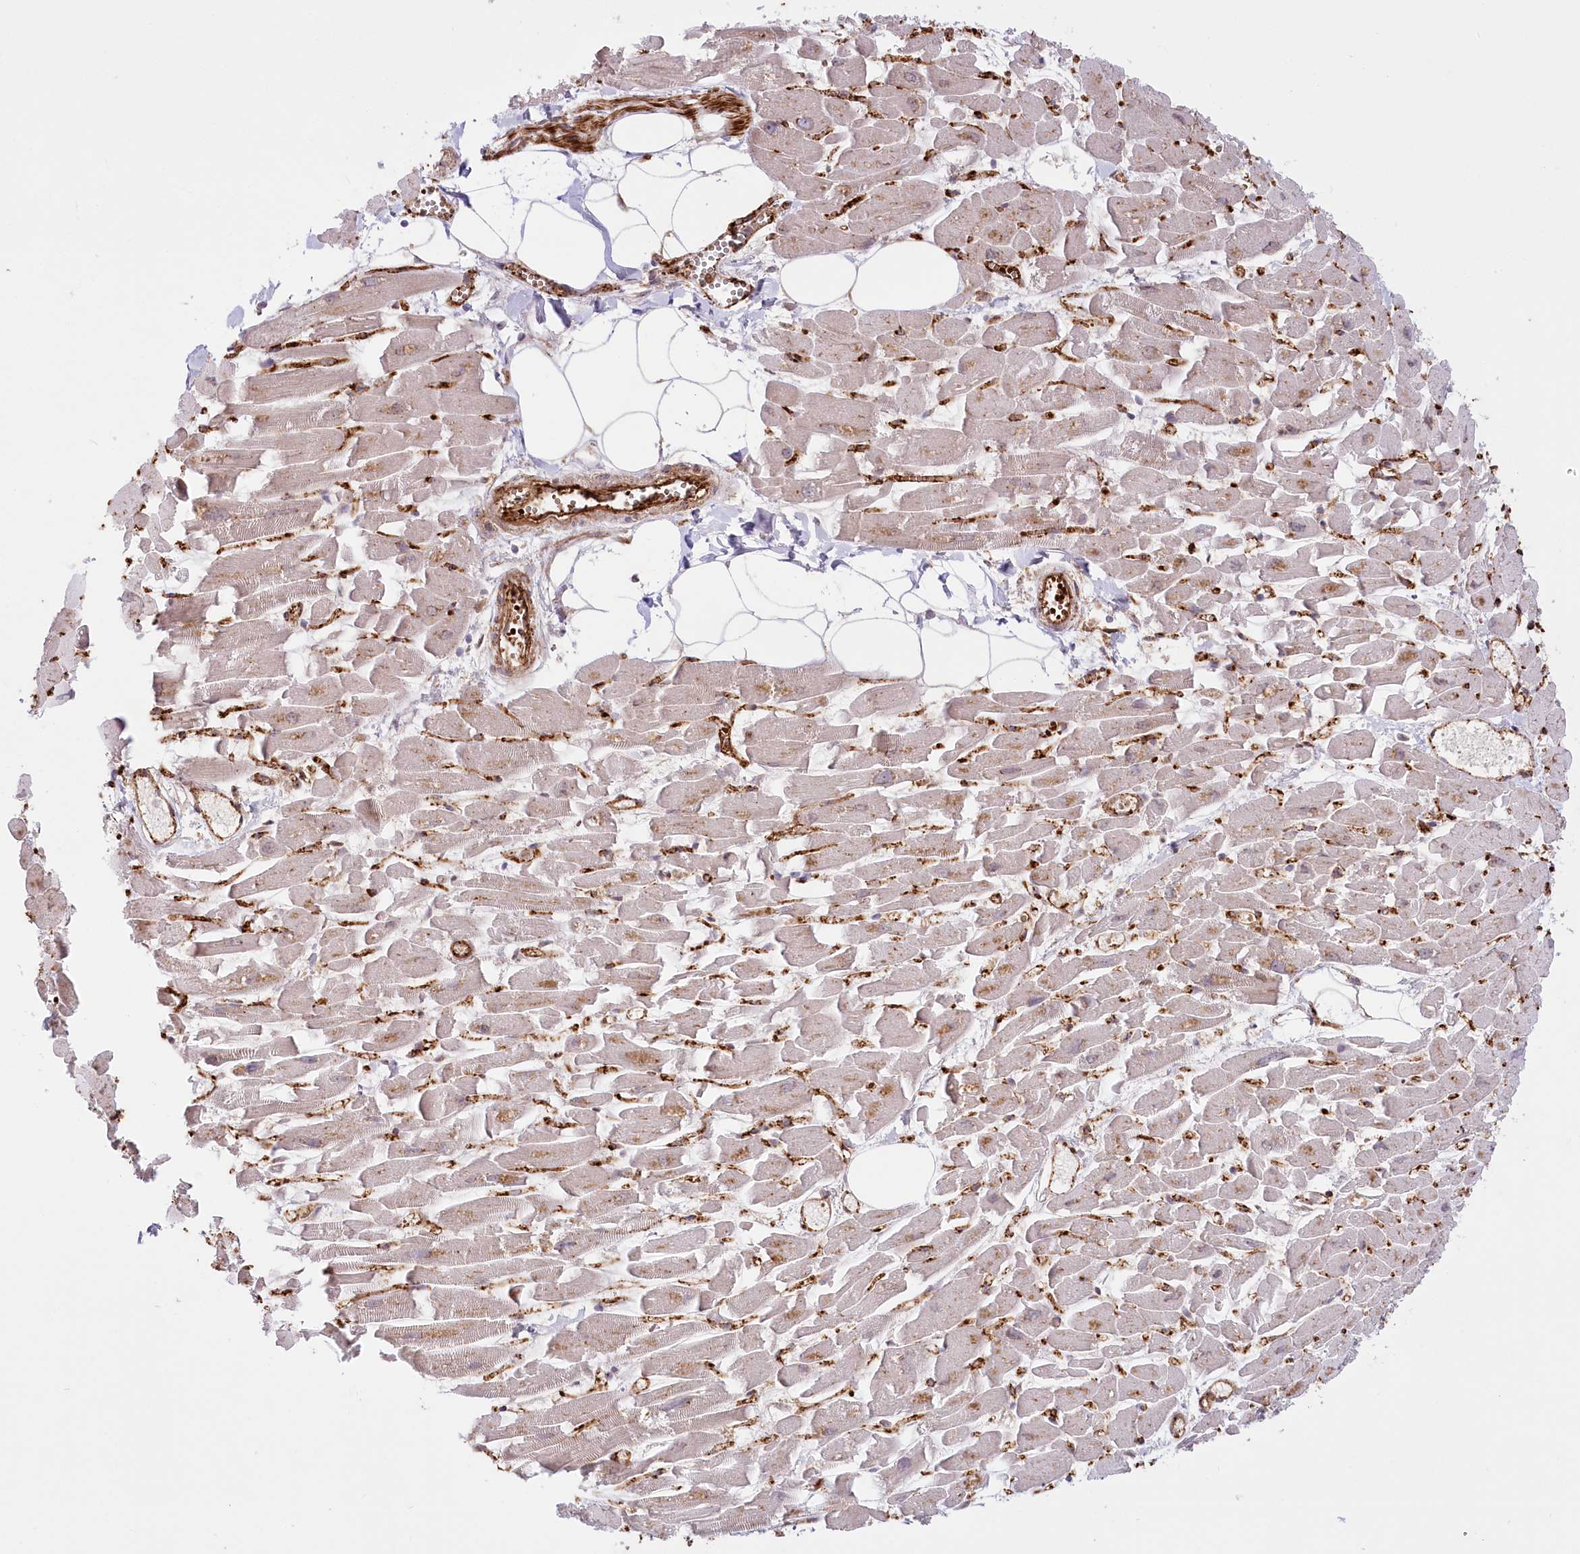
{"staining": {"intensity": "weak", "quantity": "25%-75%", "location": "cytoplasmic/membranous"}, "tissue": "heart muscle", "cell_type": "Cardiomyocytes", "image_type": "normal", "snomed": [{"axis": "morphology", "description": "Normal tissue, NOS"}, {"axis": "topography", "description": "Heart"}], "caption": "Protein analysis of normal heart muscle displays weak cytoplasmic/membranous positivity in approximately 25%-75% of cardiomyocytes. (DAB (3,3'-diaminobenzidine) IHC, brown staining for protein, blue staining for nuclei).", "gene": "COMMD3", "patient": {"sex": "female", "age": 64}}